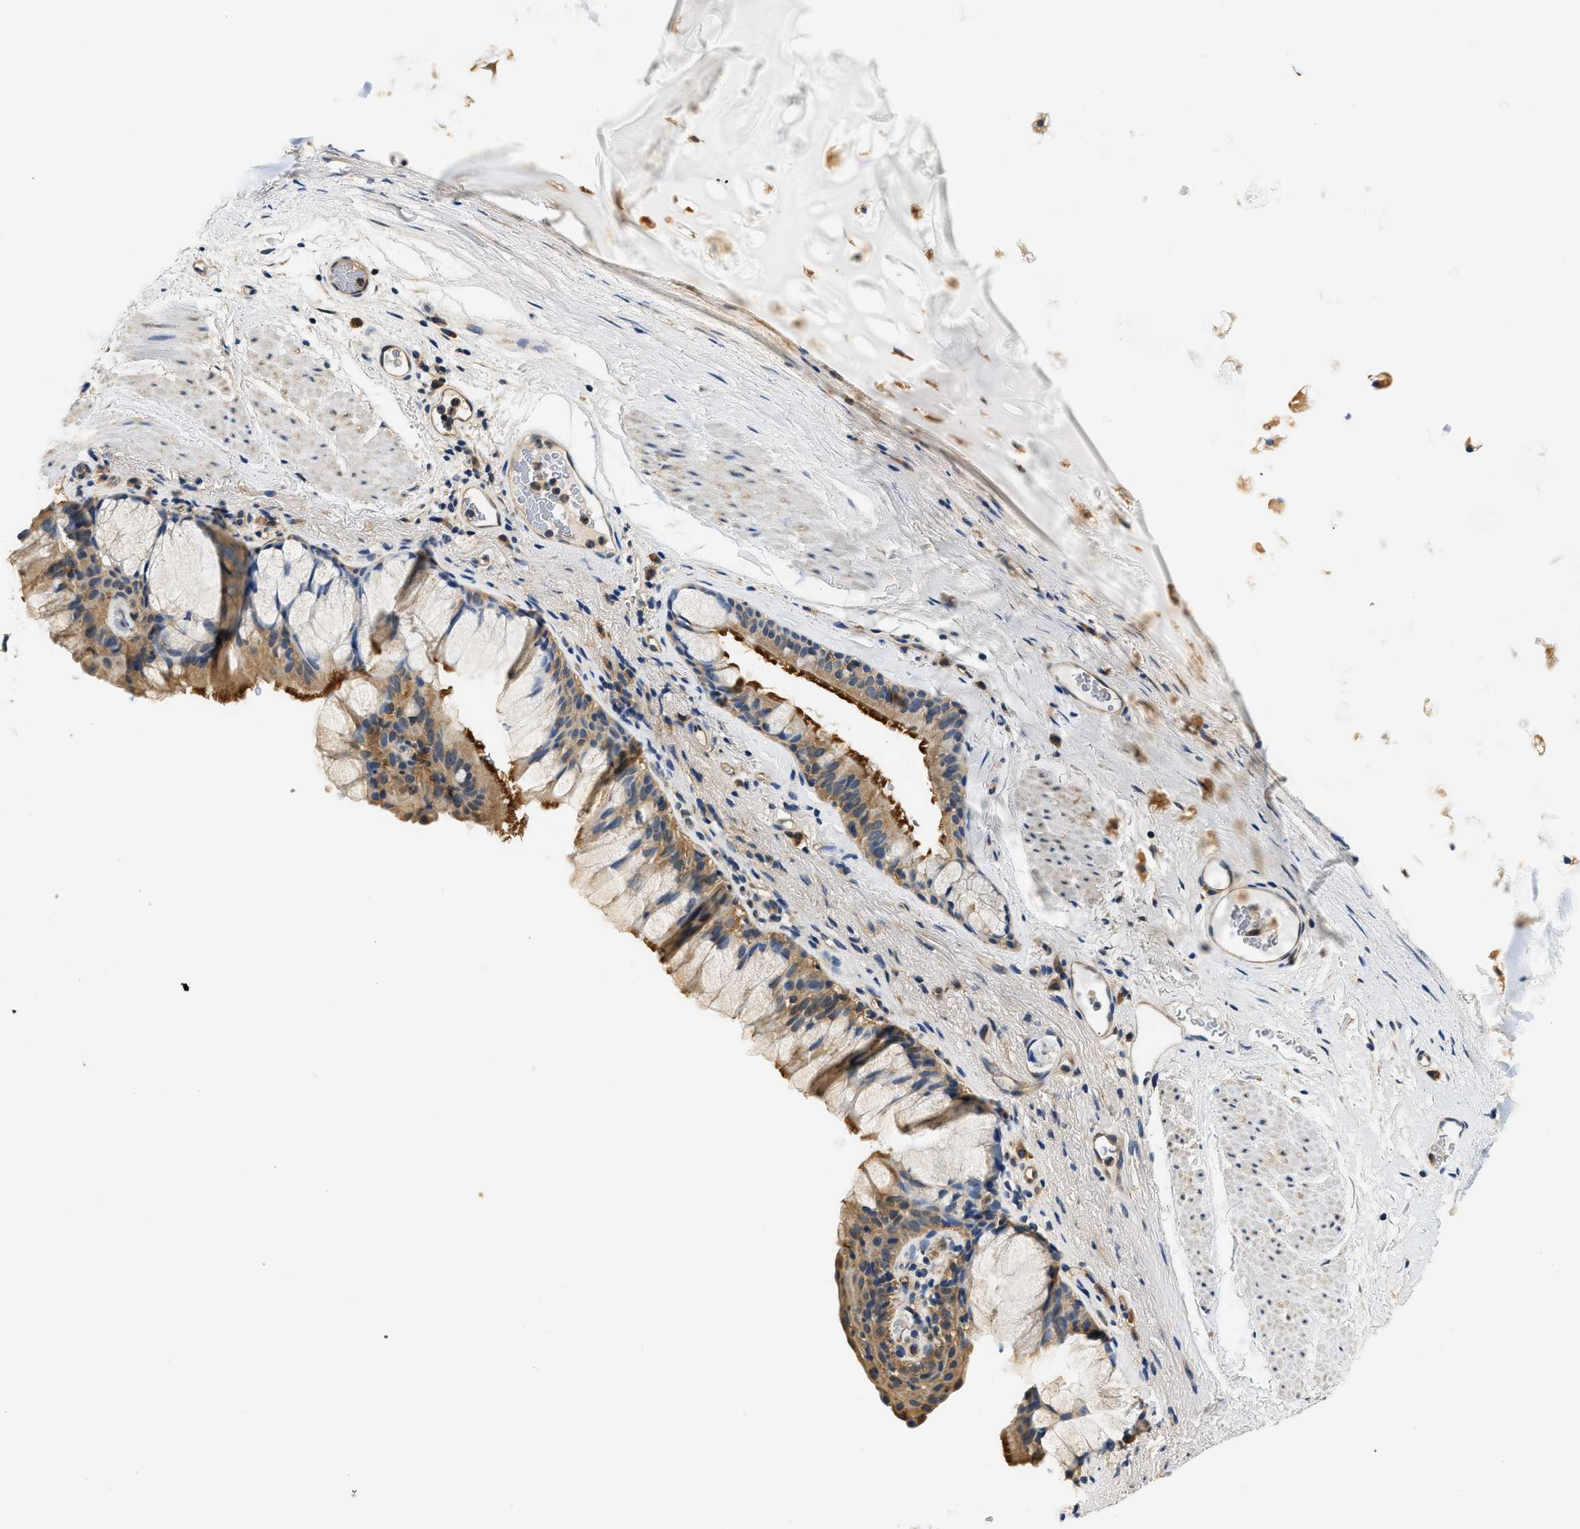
{"staining": {"intensity": "moderate", "quantity": ">75%", "location": "cytoplasmic/membranous"}, "tissue": "bronchus", "cell_type": "Respiratory epithelial cells", "image_type": "normal", "snomed": [{"axis": "morphology", "description": "Normal tissue, NOS"}, {"axis": "topography", "description": "Cartilage tissue"}, {"axis": "topography", "description": "Bronchus"}], "caption": "Protein staining by immunohistochemistry (IHC) demonstrates moderate cytoplasmic/membranous expression in about >75% of respiratory epithelial cells in unremarkable bronchus.", "gene": "BCL7C", "patient": {"sex": "female", "age": 53}}